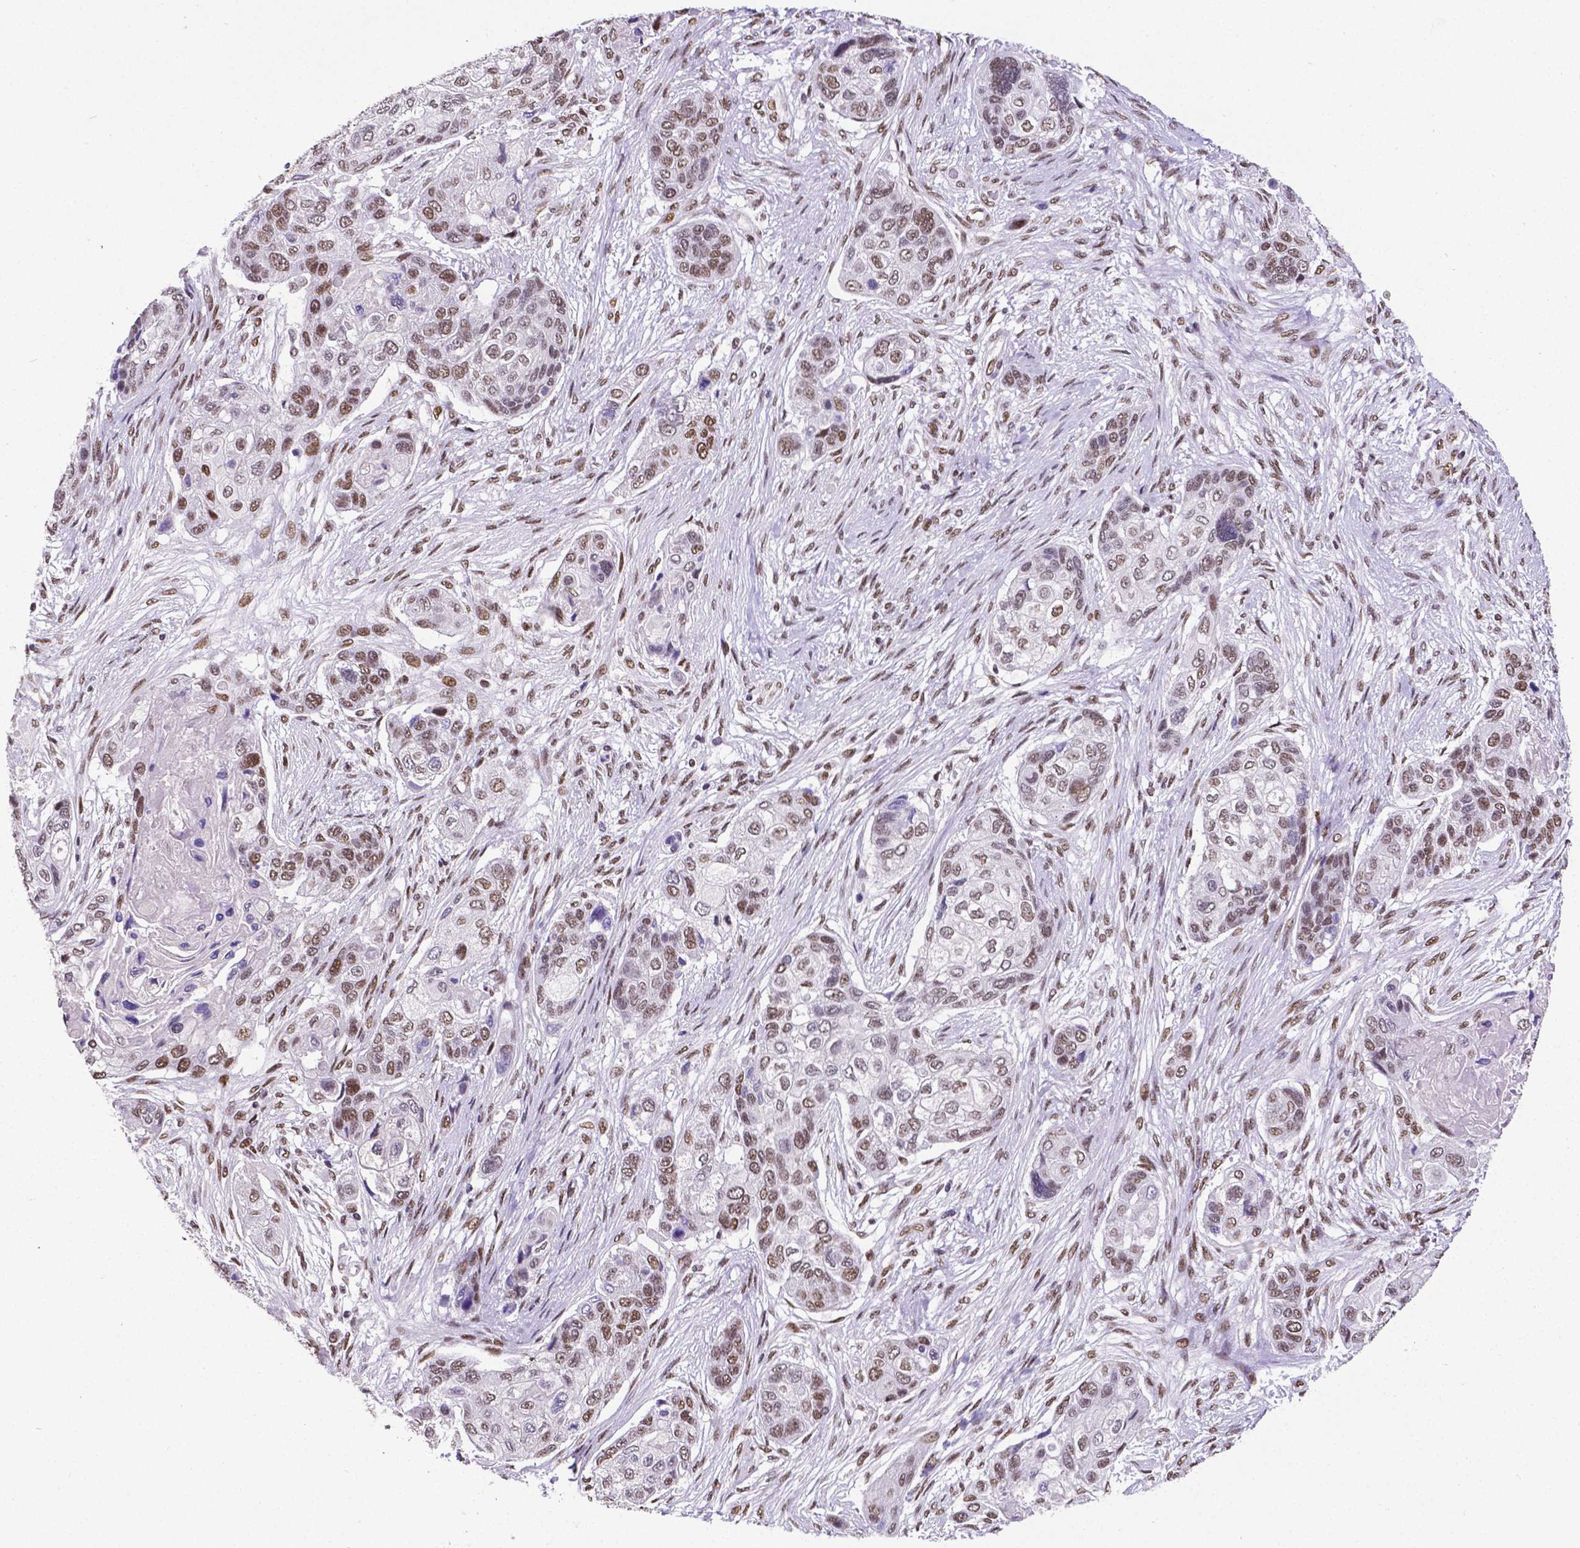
{"staining": {"intensity": "moderate", "quantity": ">75%", "location": "nuclear"}, "tissue": "lung cancer", "cell_type": "Tumor cells", "image_type": "cancer", "snomed": [{"axis": "morphology", "description": "Squamous cell carcinoma, NOS"}, {"axis": "topography", "description": "Lung"}], "caption": "High-power microscopy captured an immunohistochemistry photomicrograph of lung cancer (squamous cell carcinoma), revealing moderate nuclear staining in about >75% of tumor cells.", "gene": "REST", "patient": {"sex": "male", "age": 69}}